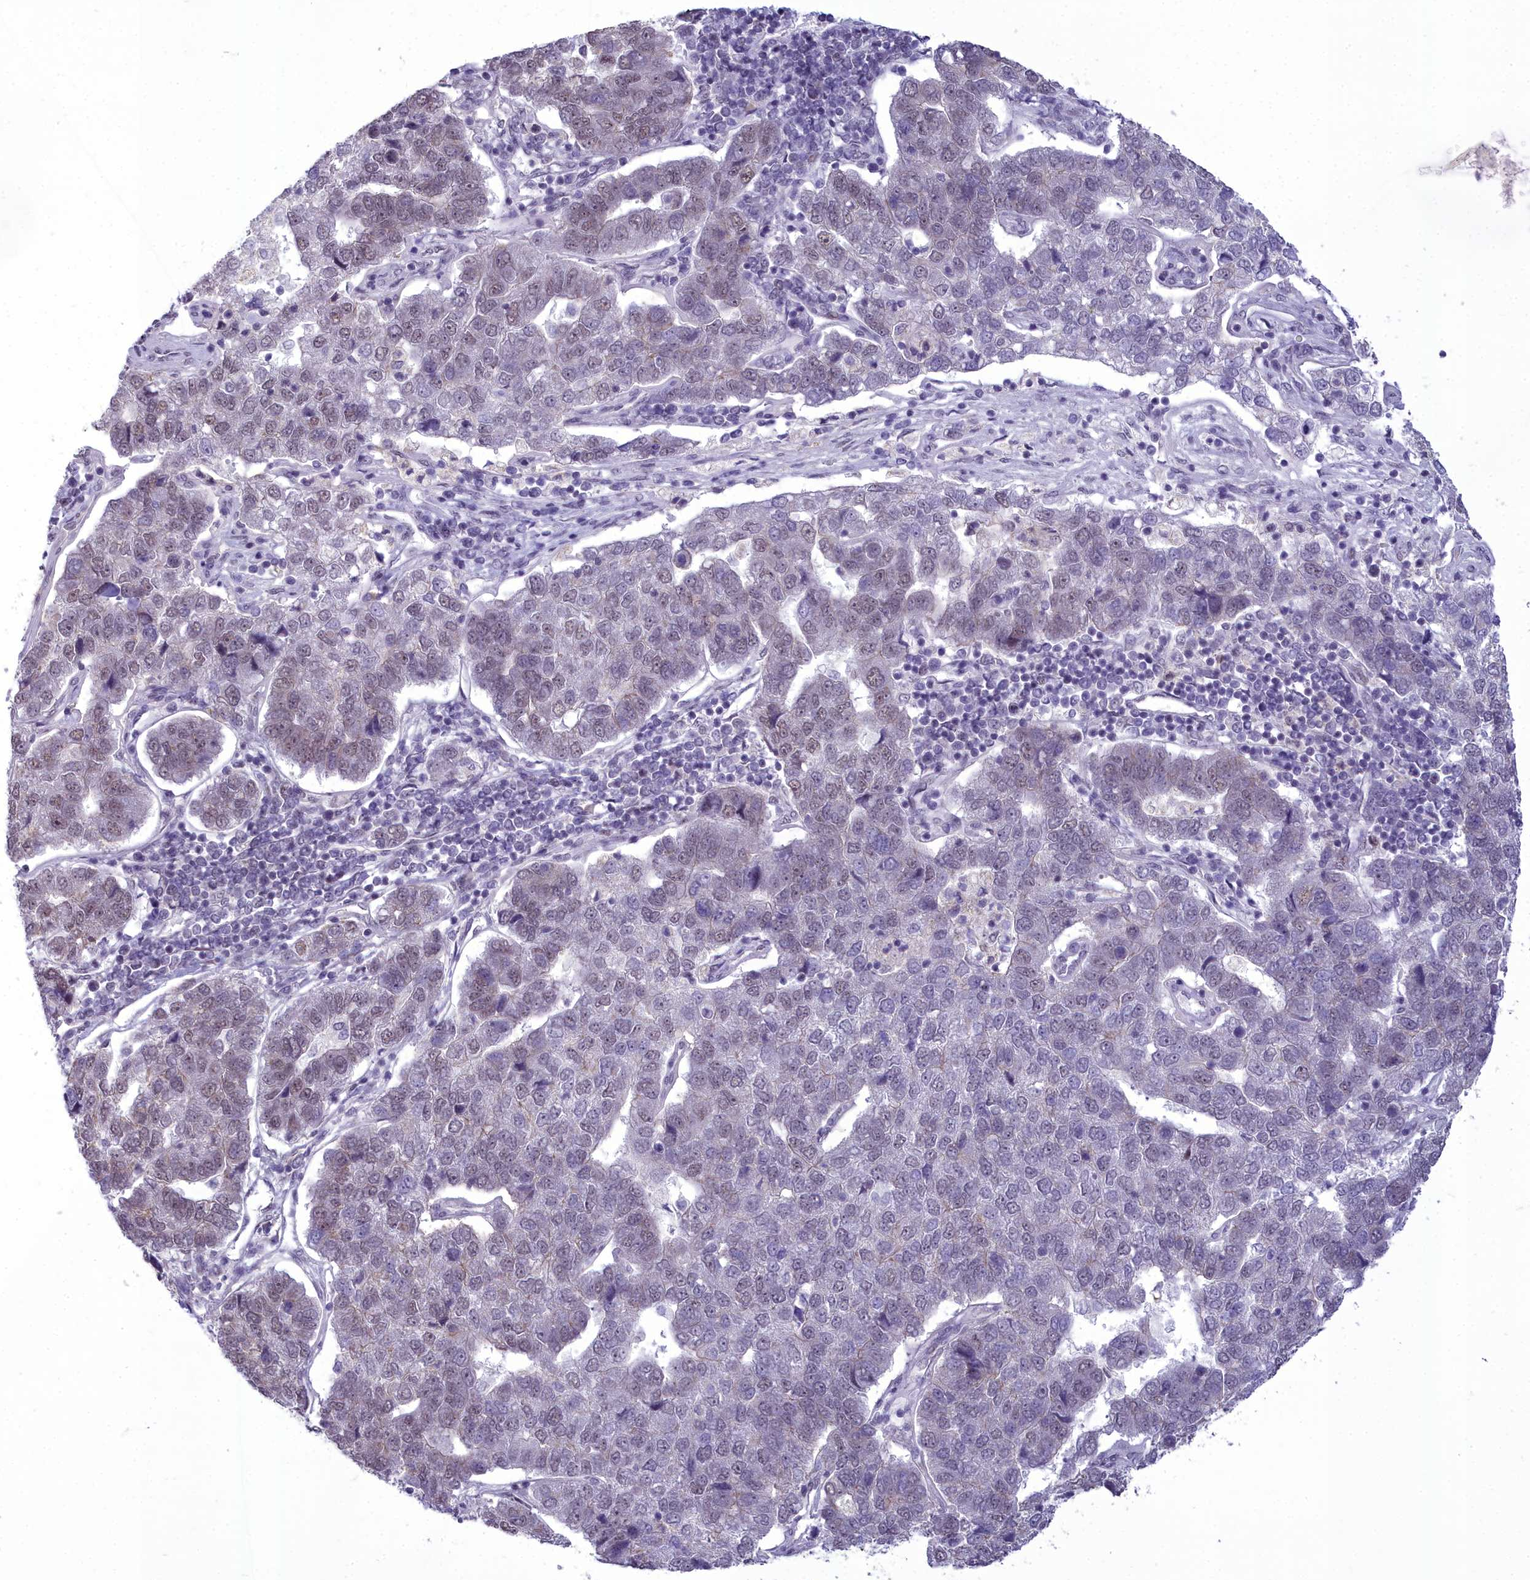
{"staining": {"intensity": "weak", "quantity": "25%-75%", "location": "nuclear"}, "tissue": "pancreatic cancer", "cell_type": "Tumor cells", "image_type": "cancer", "snomed": [{"axis": "morphology", "description": "Adenocarcinoma, NOS"}, {"axis": "topography", "description": "Pancreas"}], "caption": "A histopathology image showing weak nuclear staining in approximately 25%-75% of tumor cells in pancreatic cancer (adenocarcinoma), as visualized by brown immunohistochemical staining.", "gene": "CEACAM19", "patient": {"sex": "female", "age": 61}}